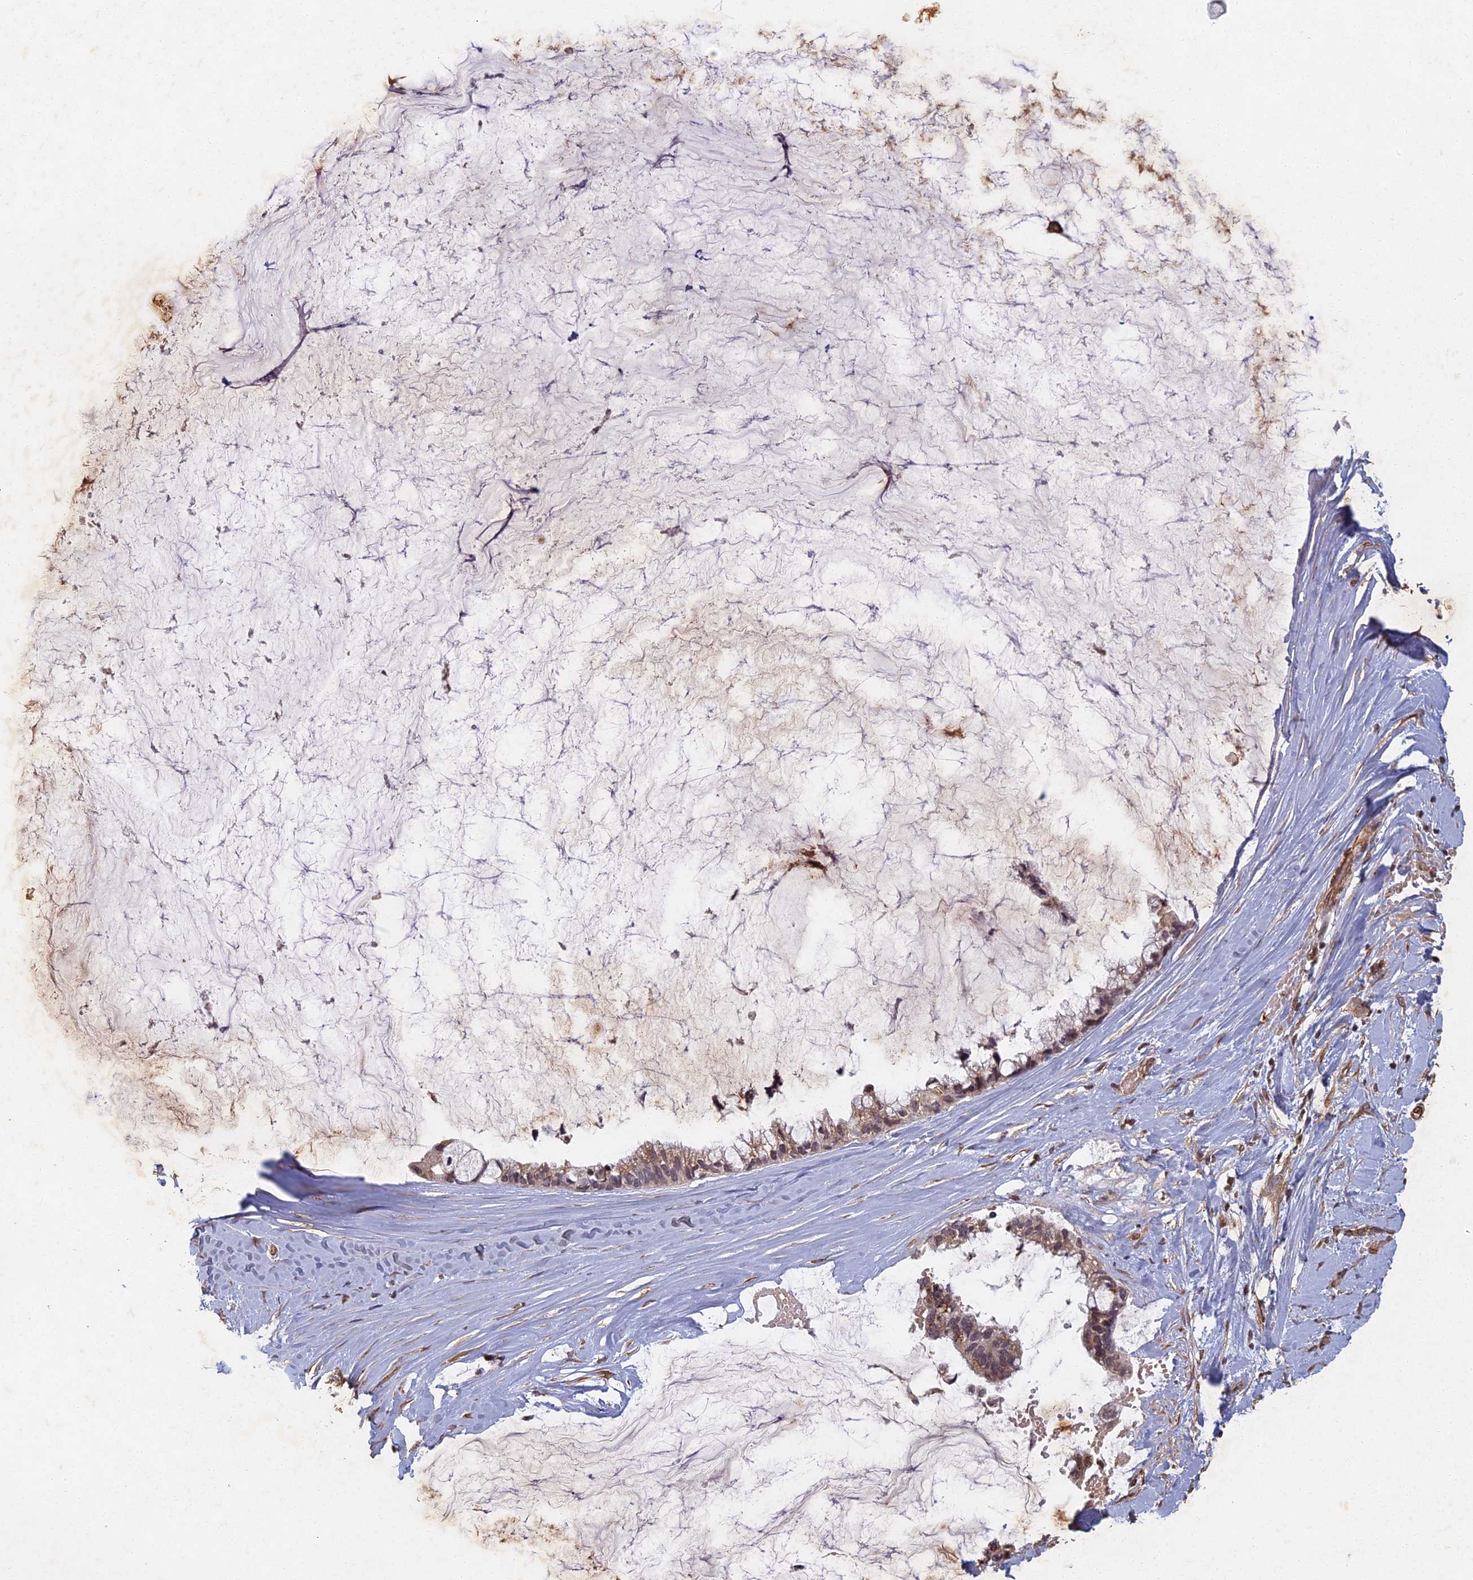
{"staining": {"intensity": "weak", "quantity": "25%-75%", "location": "cytoplasmic/membranous,nuclear"}, "tissue": "ovarian cancer", "cell_type": "Tumor cells", "image_type": "cancer", "snomed": [{"axis": "morphology", "description": "Cystadenocarcinoma, mucinous, NOS"}, {"axis": "topography", "description": "Ovary"}], "caption": "An image of human mucinous cystadenocarcinoma (ovarian) stained for a protein reveals weak cytoplasmic/membranous and nuclear brown staining in tumor cells.", "gene": "ABCB10", "patient": {"sex": "female", "age": 39}}